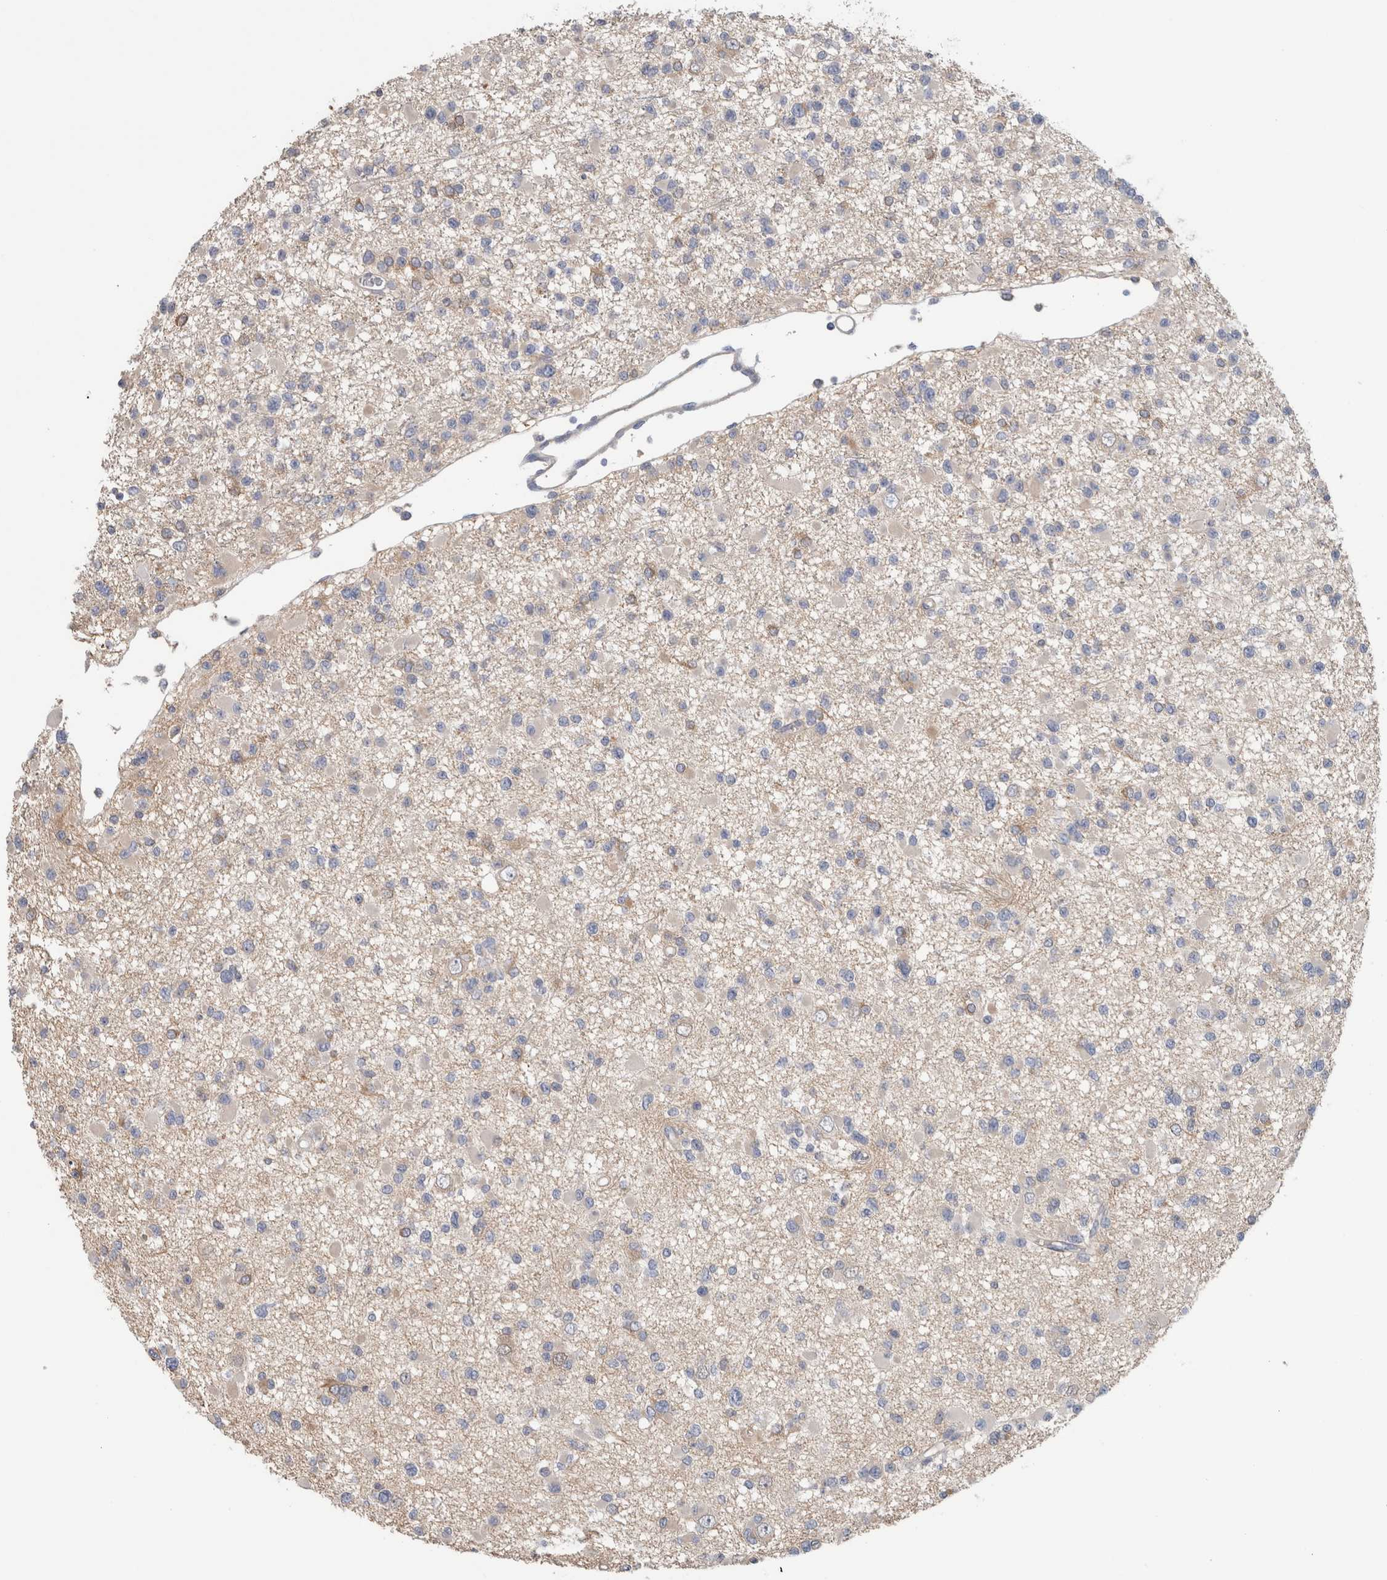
{"staining": {"intensity": "weak", "quantity": "<25%", "location": "cytoplasmic/membranous"}, "tissue": "glioma", "cell_type": "Tumor cells", "image_type": "cancer", "snomed": [{"axis": "morphology", "description": "Glioma, malignant, Low grade"}, {"axis": "topography", "description": "Brain"}], "caption": "IHC of malignant glioma (low-grade) demonstrates no positivity in tumor cells.", "gene": "SCRN1", "patient": {"sex": "female", "age": 22}}